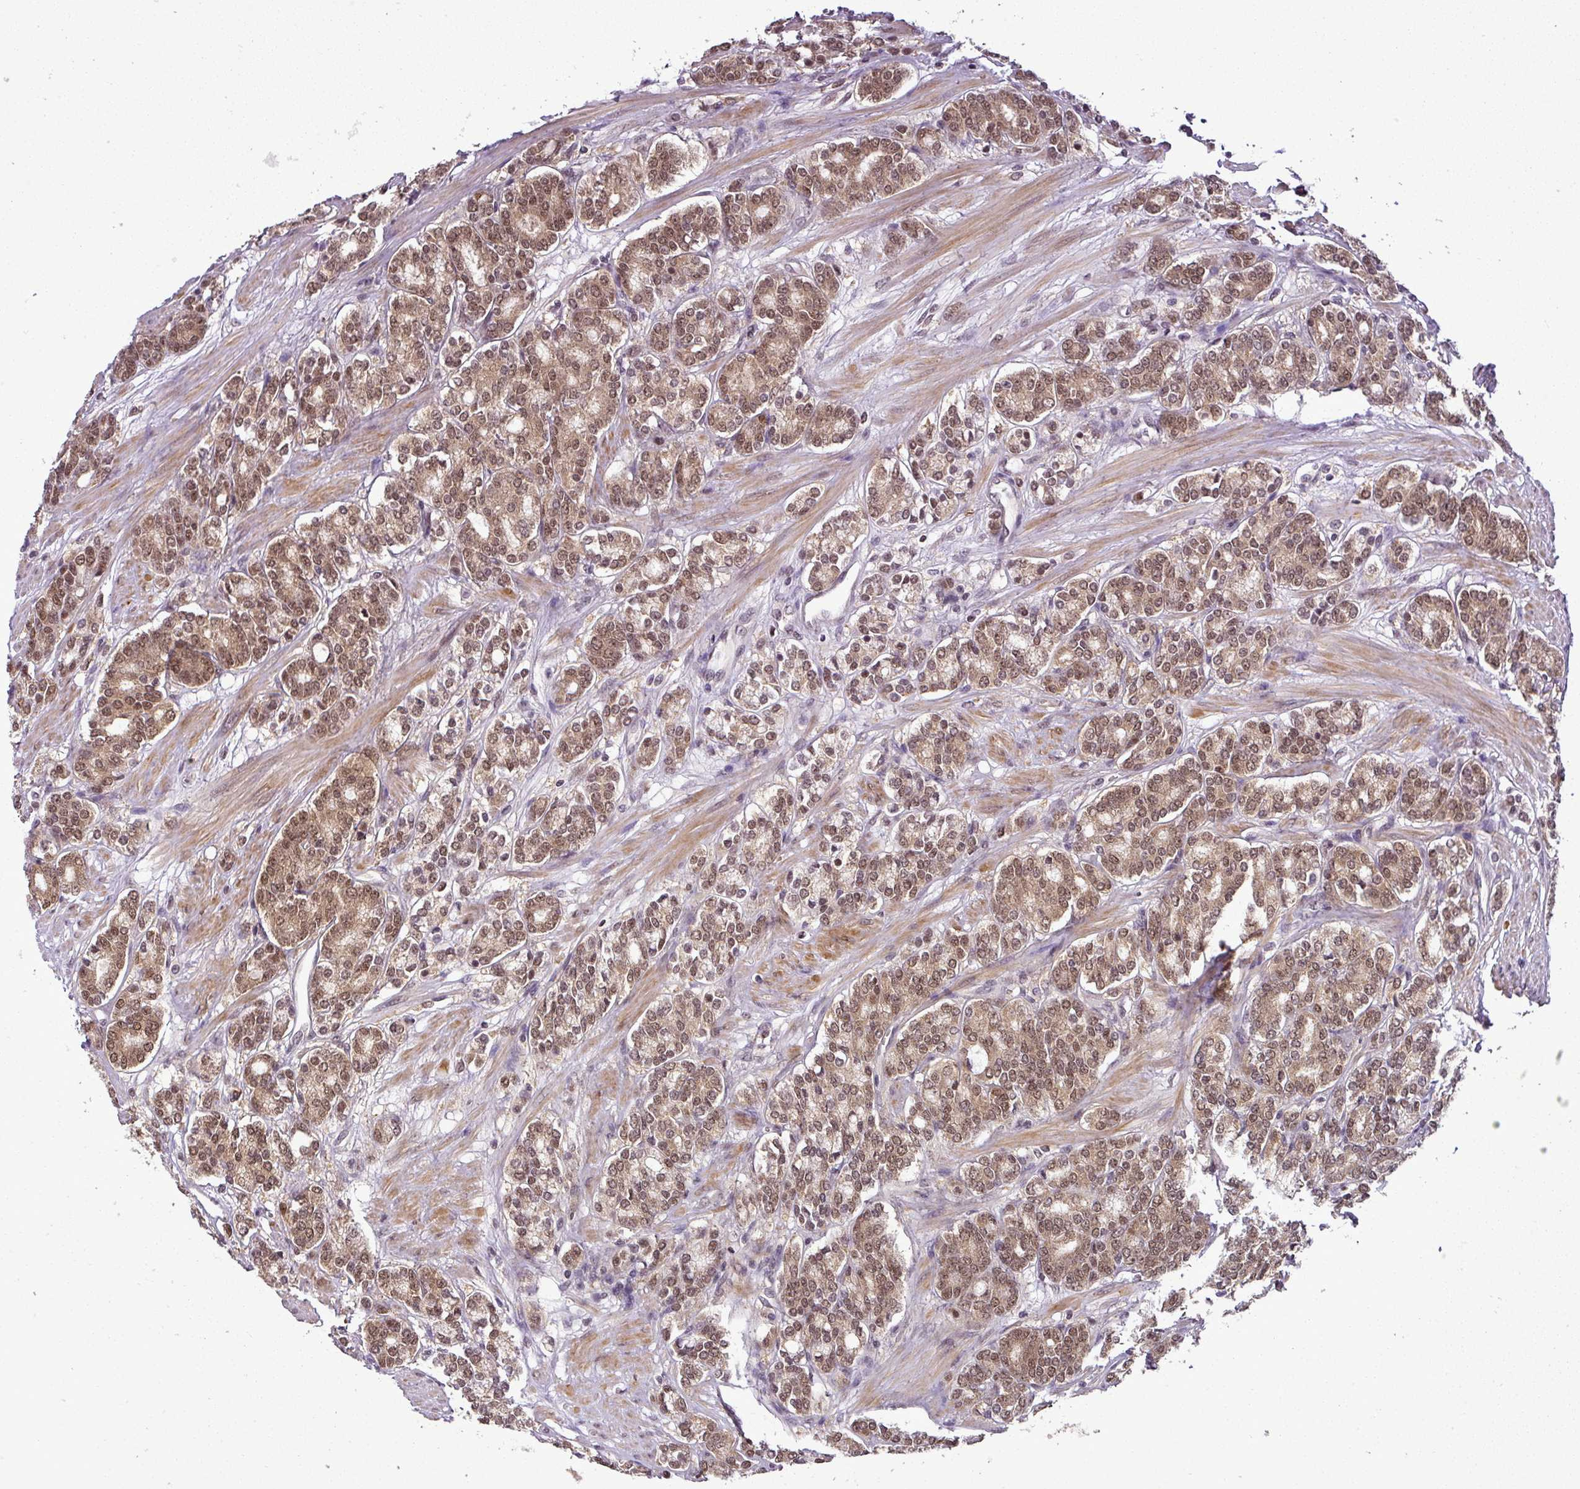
{"staining": {"intensity": "moderate", "quantity": ">75%", "location": "cytoplasmic/membranous,nuclear"}, "tissue": "prostate cancer", "cell_type": "Tumor cells", "image_type": "cancer", "snomed": [{"axis": "morphology", "description": "Adenocarcinoma, High grade"}, {"axis": "topography", "description": "Prostate"}], "caption": "The micrograph displays a brown stain indicating the presence of a protein in the cytoplasmic/membranous and nuclear of tumor cells in adenocarcinoma (high-grade) (prostate).", "gene": "MFHAS1", "patient": {"sex": "male", "age": 62}}